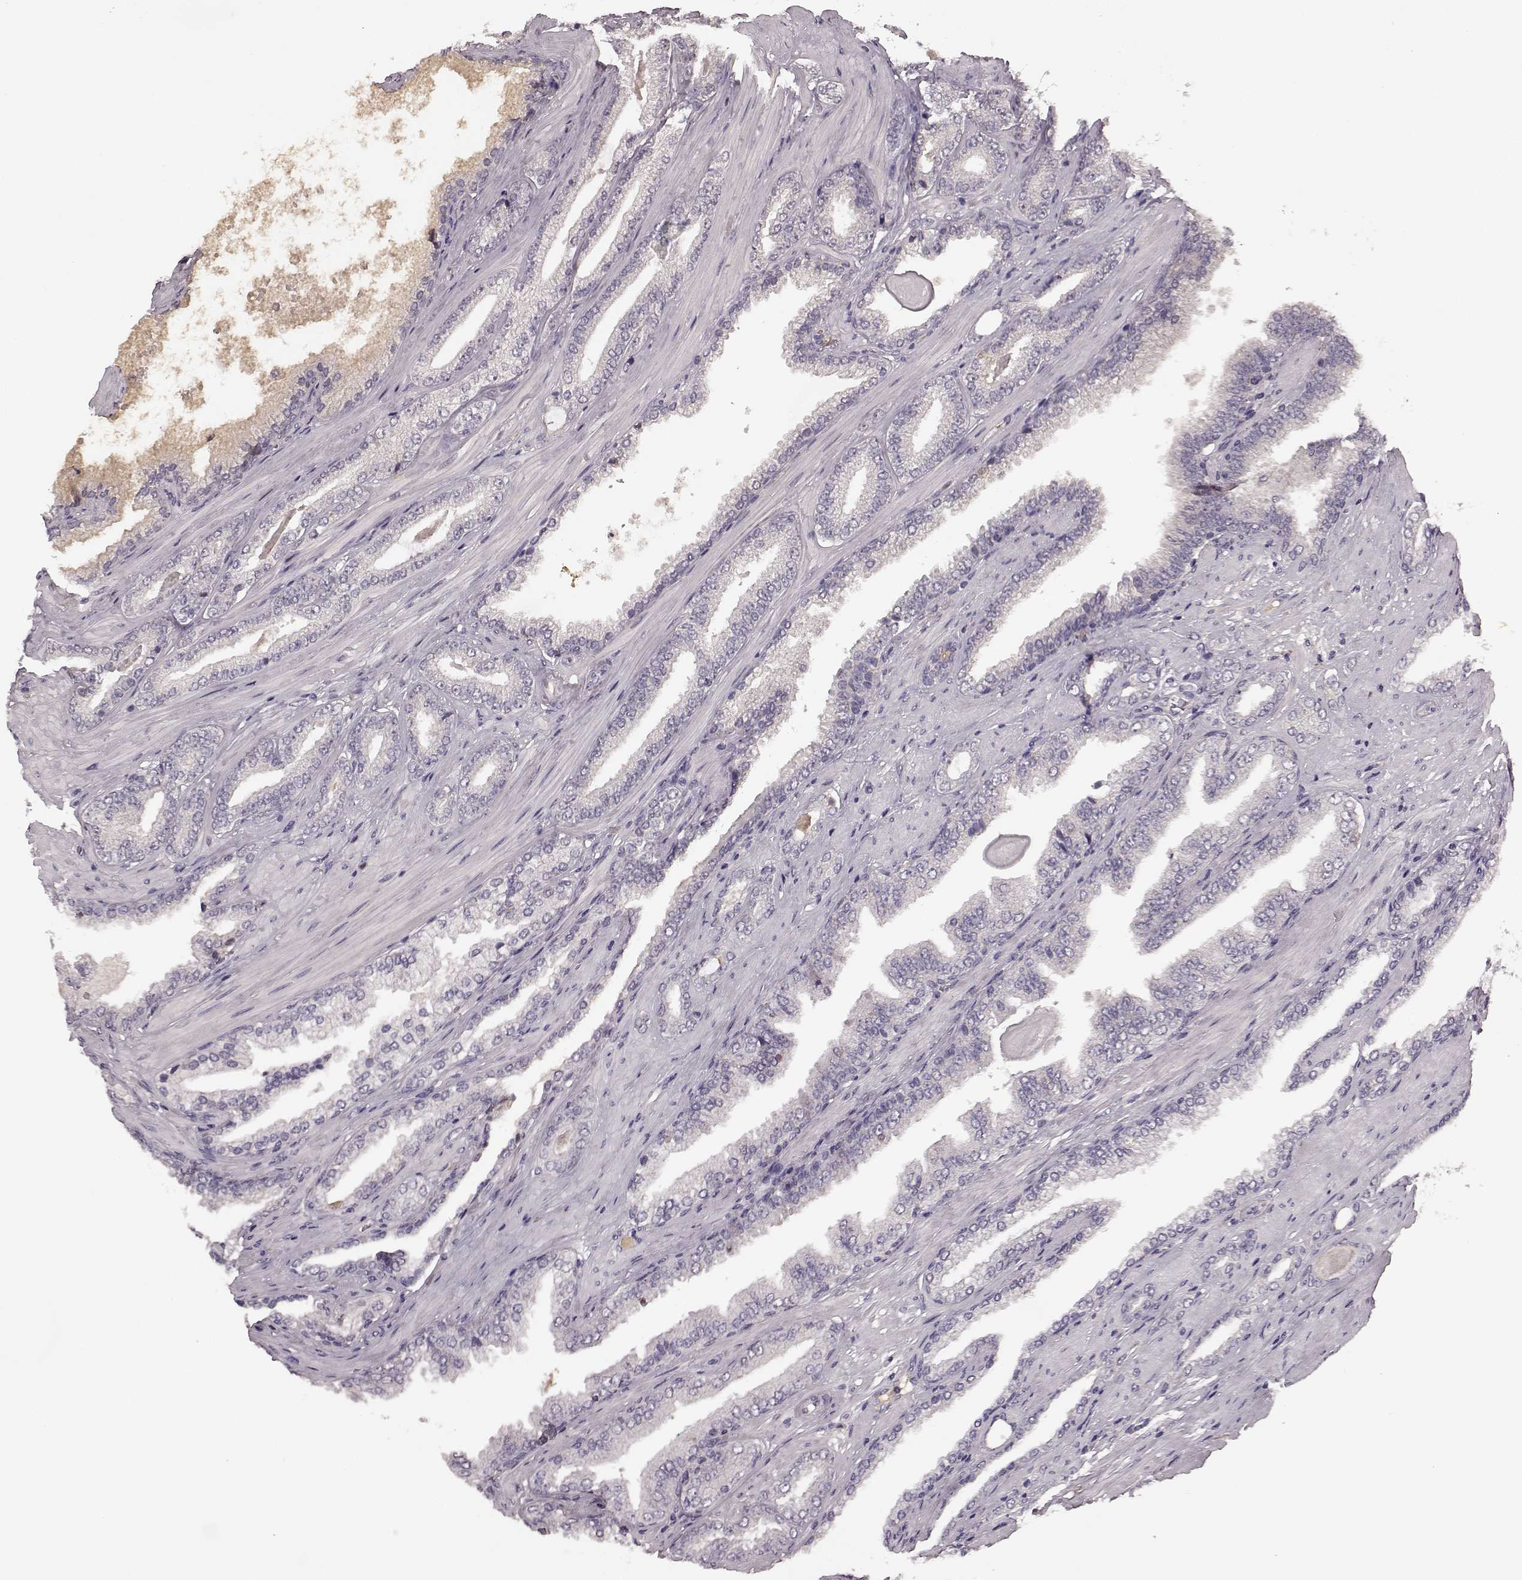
{"staining": {"intensity": "negative", "quantity": "none", "location": "none"}, "tissue": "prostate cancer", "cell_type": "Tumor cells", "image_type": "cancer", "snomed": [{"axis": "morphology", "description": "Adenocarcinoma, Low grade"}, {"axis": "topography", "description": "Prostate"}], "caption": "Tumor cells are negative for protein expression in human low-grade adenocarcinoma (prostate).", "gene": "NRL", "patient": {"sex": "male", "age": 61}}